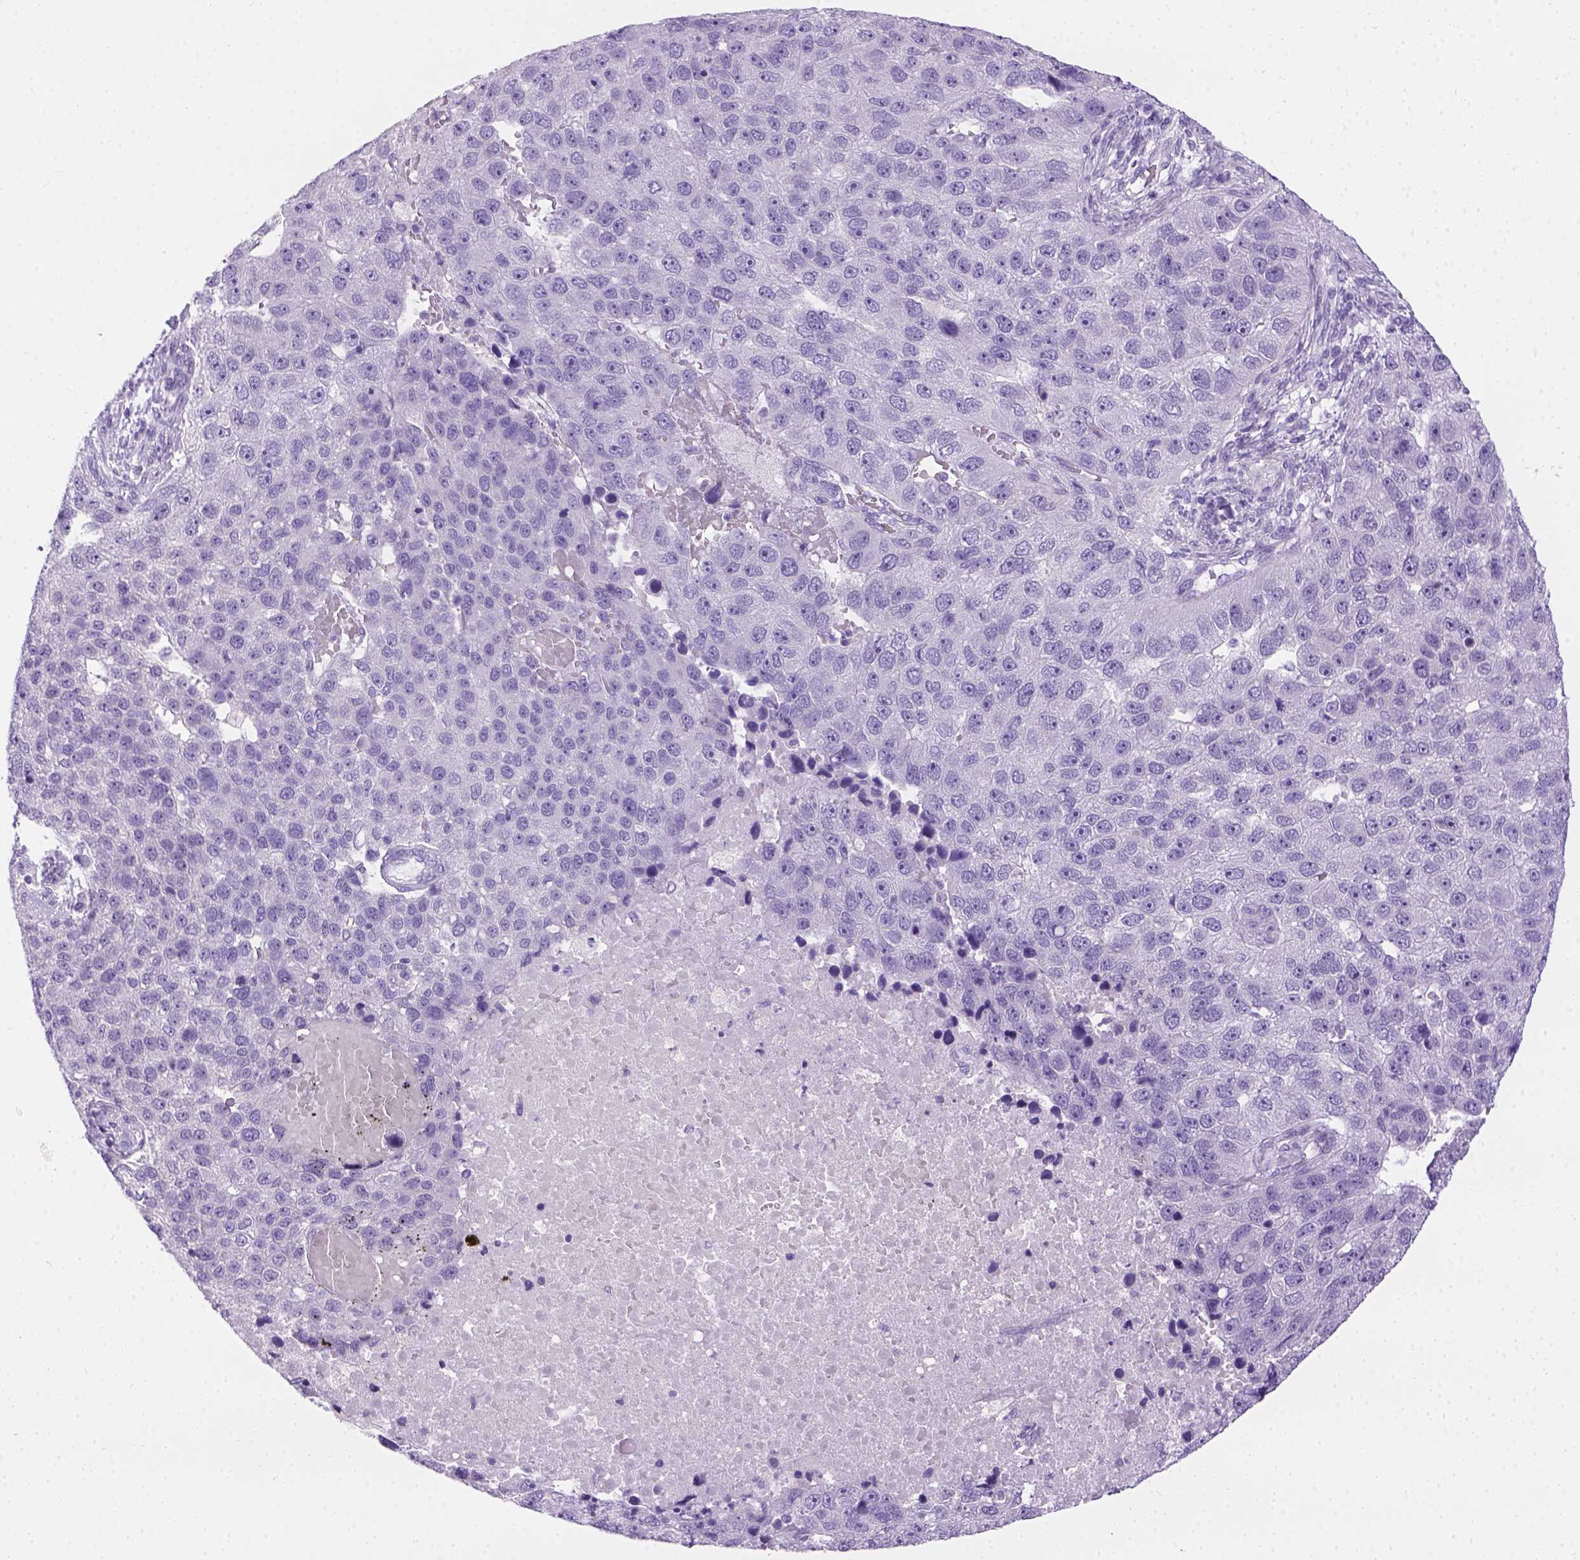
{"staining": {"intensity": "negative", "quantity": "none", "location": "none"}, "tissue": "pancreatic cancer", "cell_type": "Tumor cells", "image_type": "cancer", "snomed": [{"axis": "morphology", "description": "Adenocarcinoma, NOS"}, {"axis": "topography", "description": "Pancreas"}], "caption": "This is an immunohistochemistry (IHC) photomicrograph of human pancreatic cancer (adenocarcinoma). There is no expression in tumor cells.", "gene": "TMEM38A", "patient": {"sex": "female", "age": 61}}